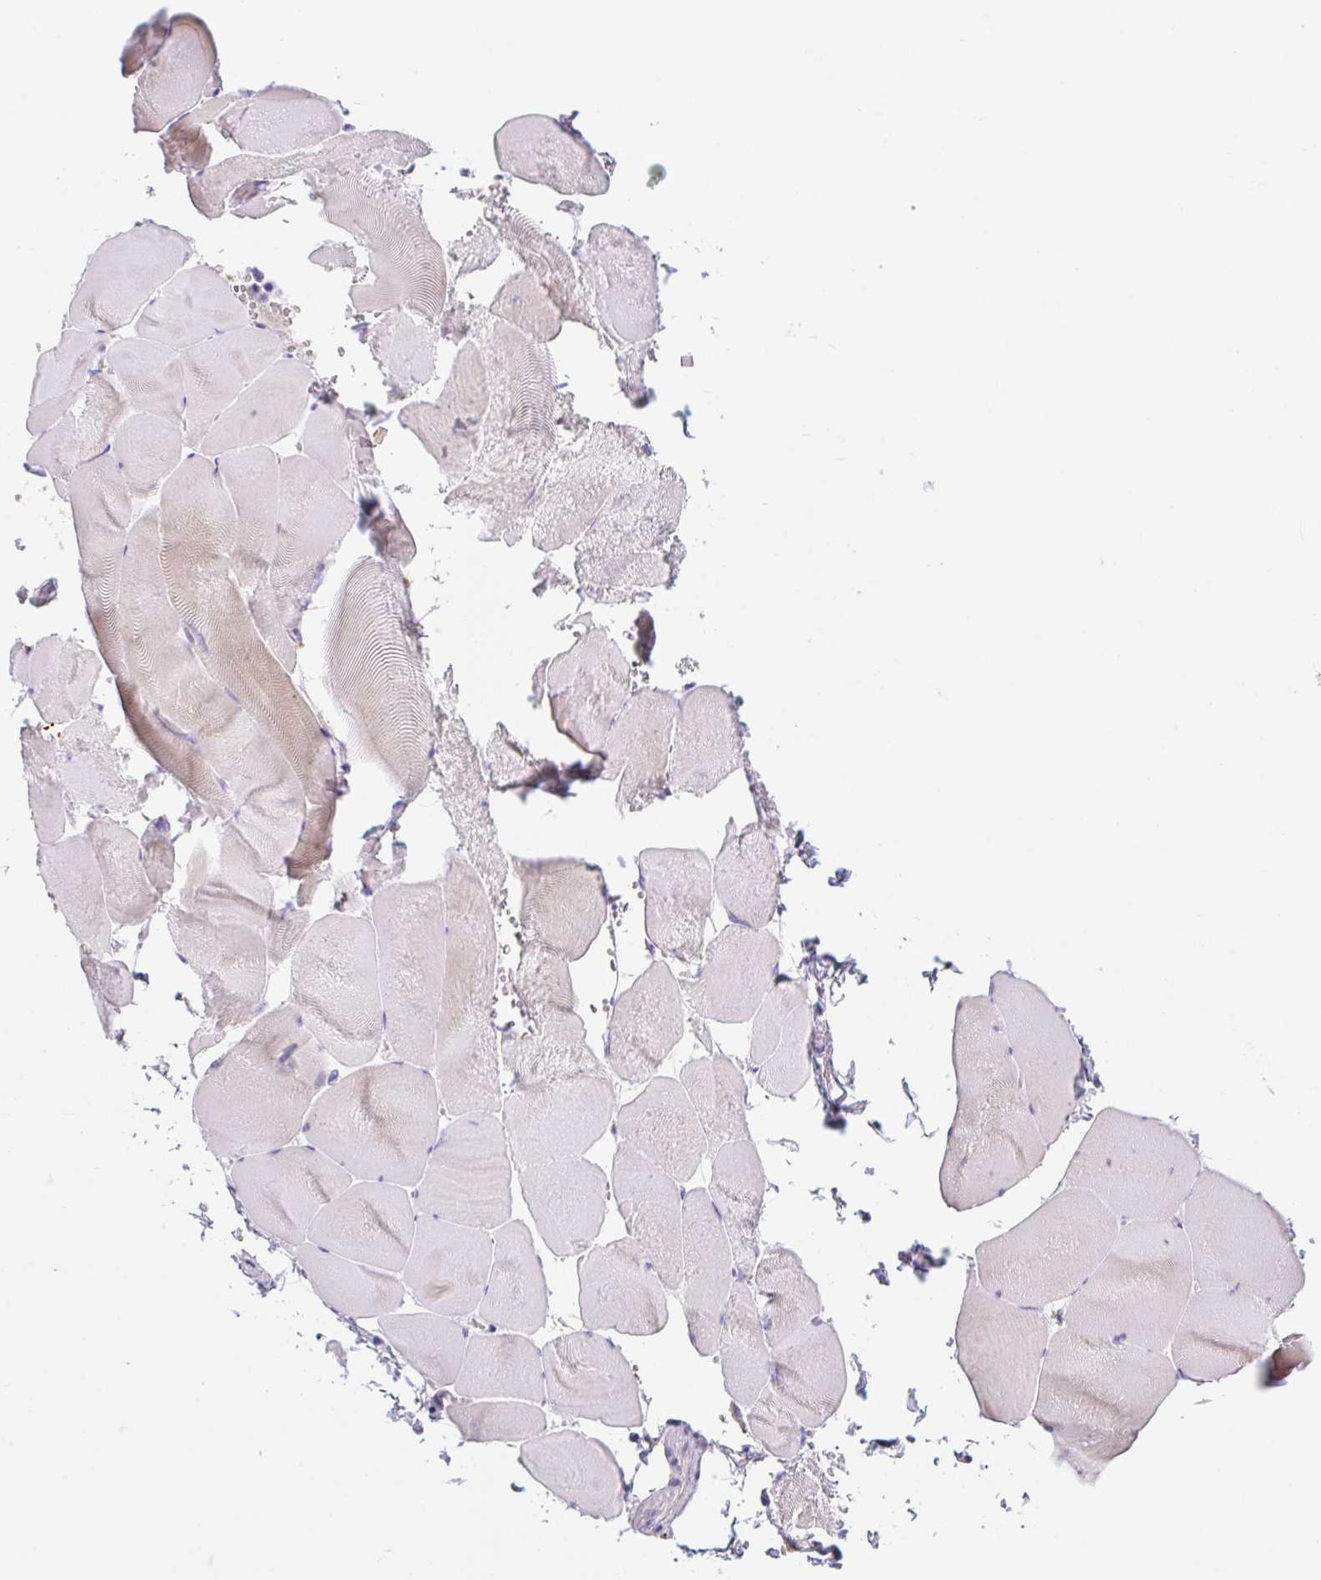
{"staining": {"intensity": "weak", "quantity": "<25%", "location": "cytoplasmic/membranous"}, "tissue": "skeletal muscle", "cell_type": "Myocytes", "image_type": "normal", "snomed": [{"axis": "morphology", "description": "Normal tissue, NOS"}, {"axis": "topography", "description": "Skeletal muscle"}], "caption": "DAB immunohistochemical staining of unremarkable human skeletal muscle shows no significant expression in myocytes.", "gene": "LYVE1", "patient": {"sex": "female", "age": 64}}